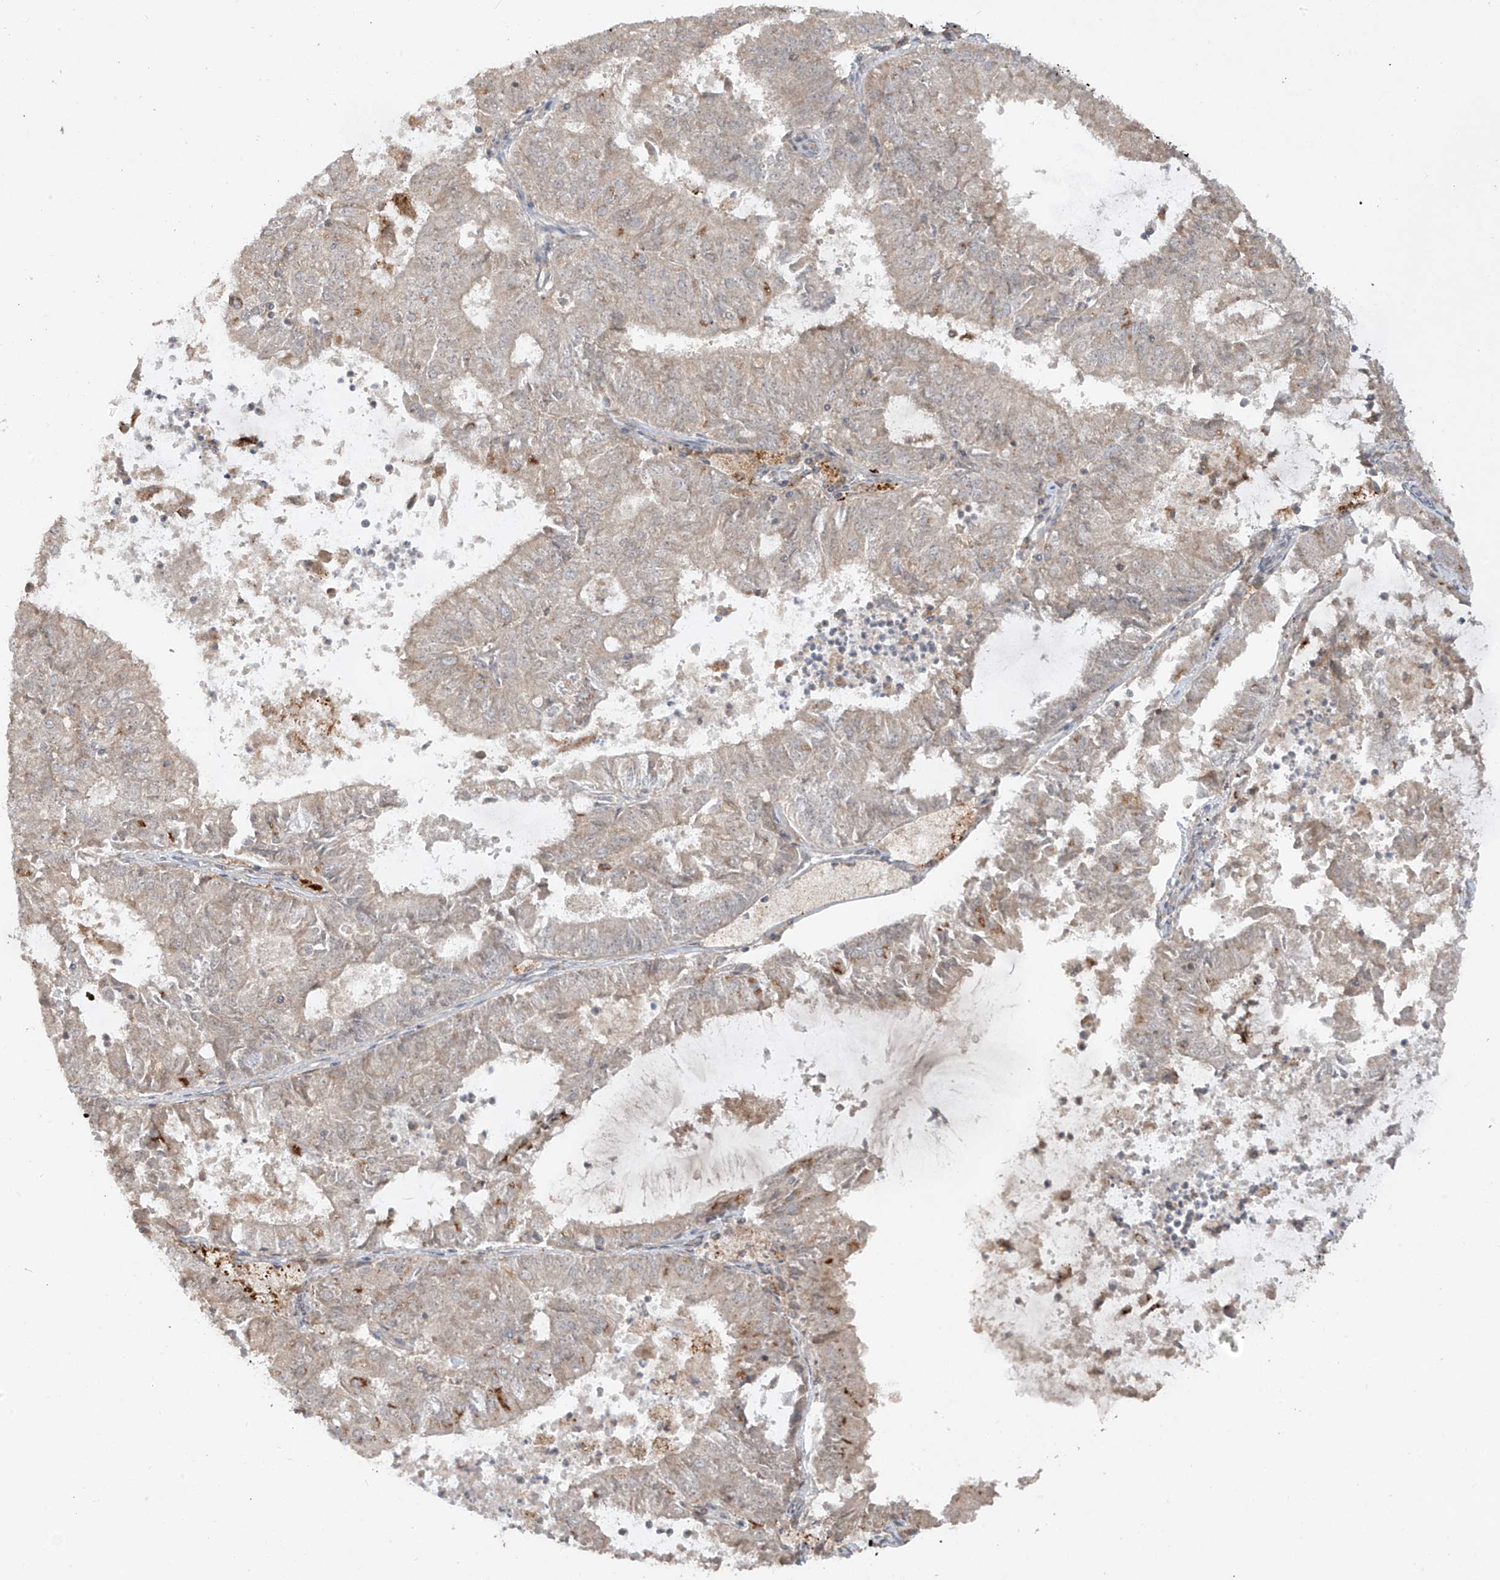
{"staining": {"intensity": "moderate", "quantity": "<25%", "location": "cytoplasmic/membranous"}, "tissue": "endometrial cancer", "cell_type": "Tumor cells", "image_type": "cancer", "snomed": [{"axis": "morphology", "description": "Adenocarcinoma, NOS"}, {"axis": "topography", "description": "Endometrium"}], "caption": "Protein expression analysis of endometrial cancer (adenocarcinoma) demonstrates moderate cytoplasmic/membranous staining in approximately <25% of tumor cells.", "gene": "LDAH", "patient": {"sex": "female", "age": 57}}